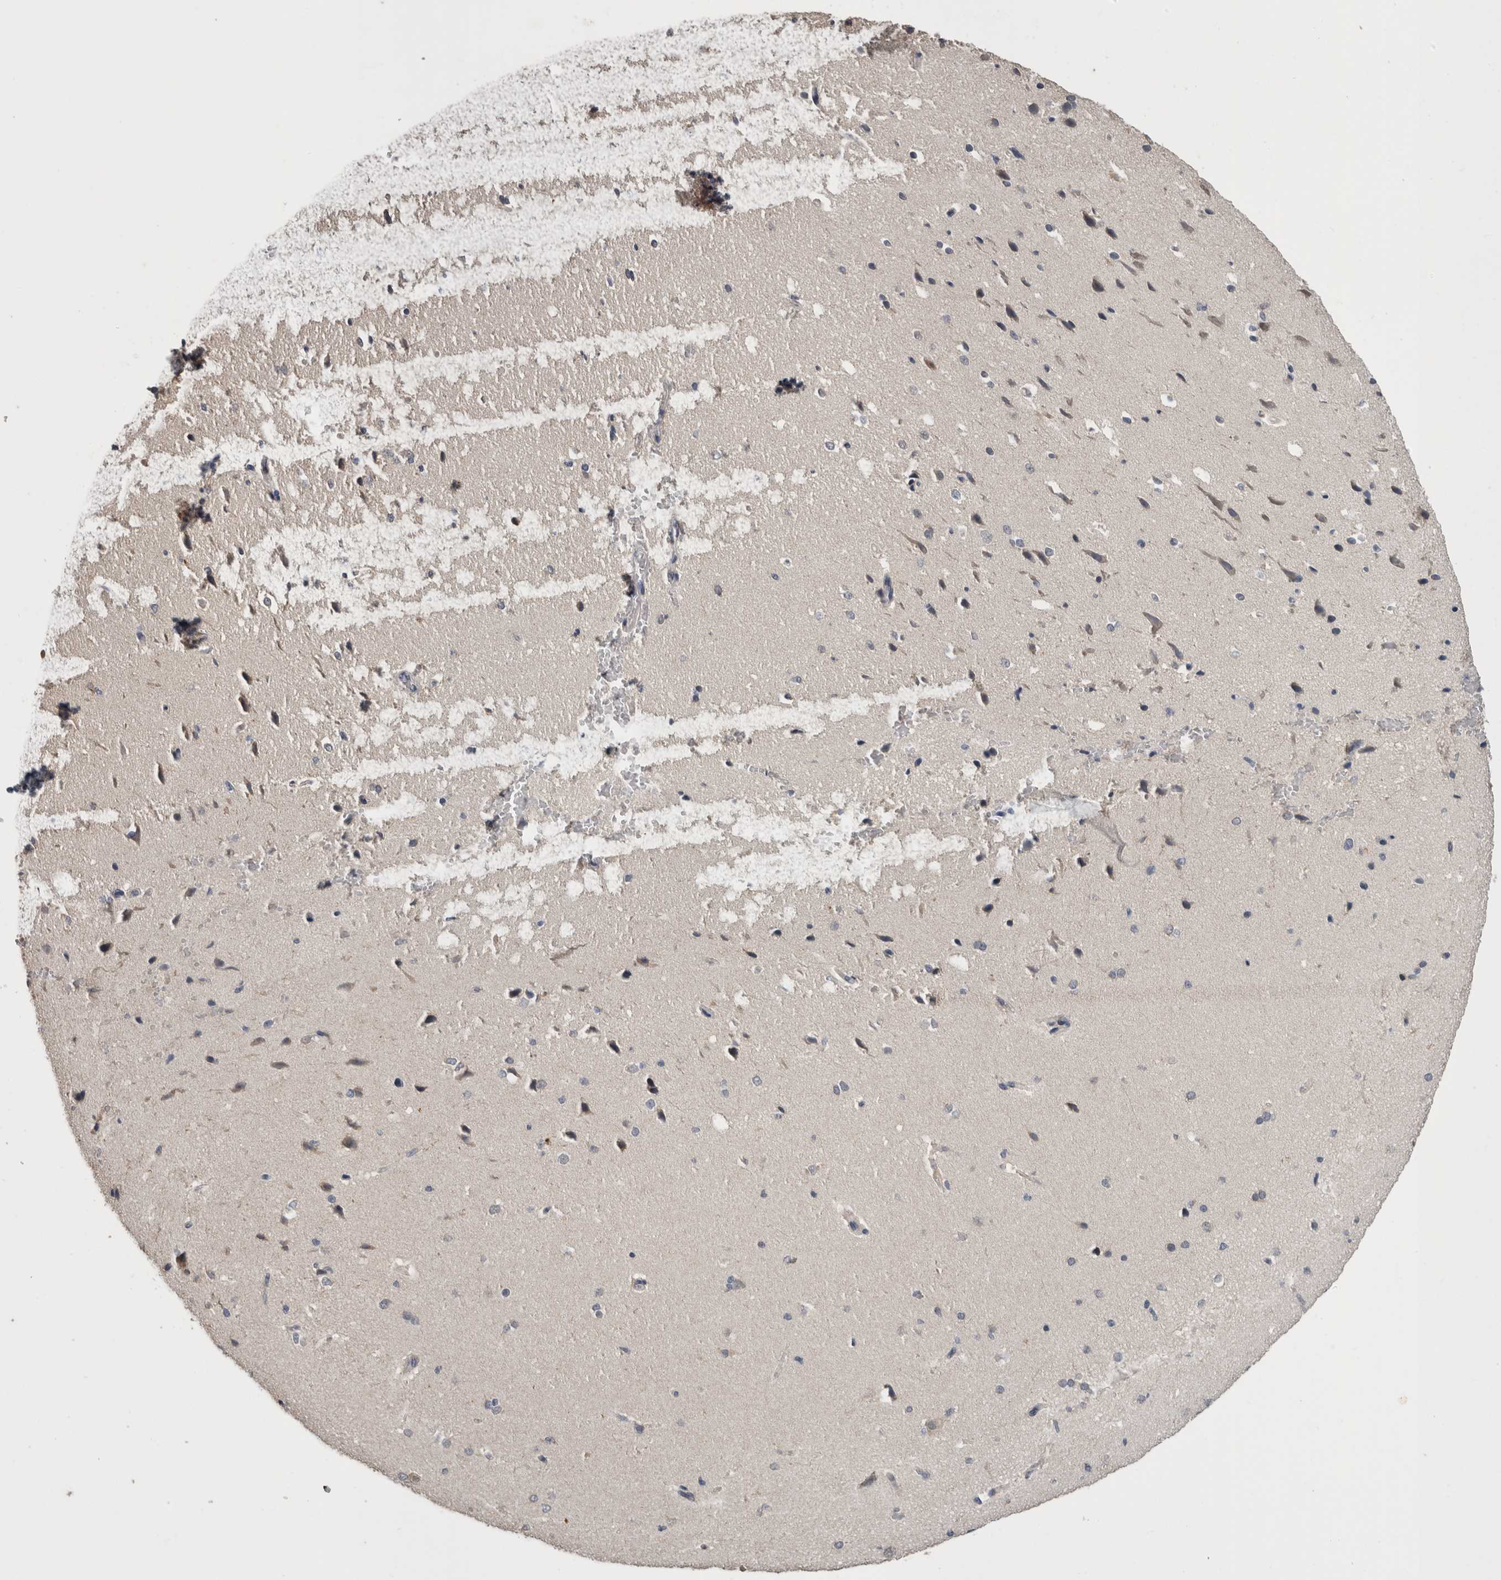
{"staining": {"intensity": "negative", "quantity": "none", "location": "none"}, "tissue": "cerebral cortex", "cell_type": "Endothelial cells", "image_type": "normal", "snomed": [{"axis": "morphology", "description": "Normal tissue, NOS"}, {"axis": "morphology", "description": "Developmental malformation"}, {"axis": "topography", "description": "Cerebral cortex"}], "caption": "High power microscopy histopathology image of an immunohistochemistry micrograph of unremarkable cerebral cortex, revealing no significant expression in endothelial cells. The staining is performed using DAB (3,3'-diaminobenzidine) brown chromogen with nuclei counter-stained in using hematoxylin.", "gene": "ANXA13", "patient": {"sex": "female", "age": 30}}